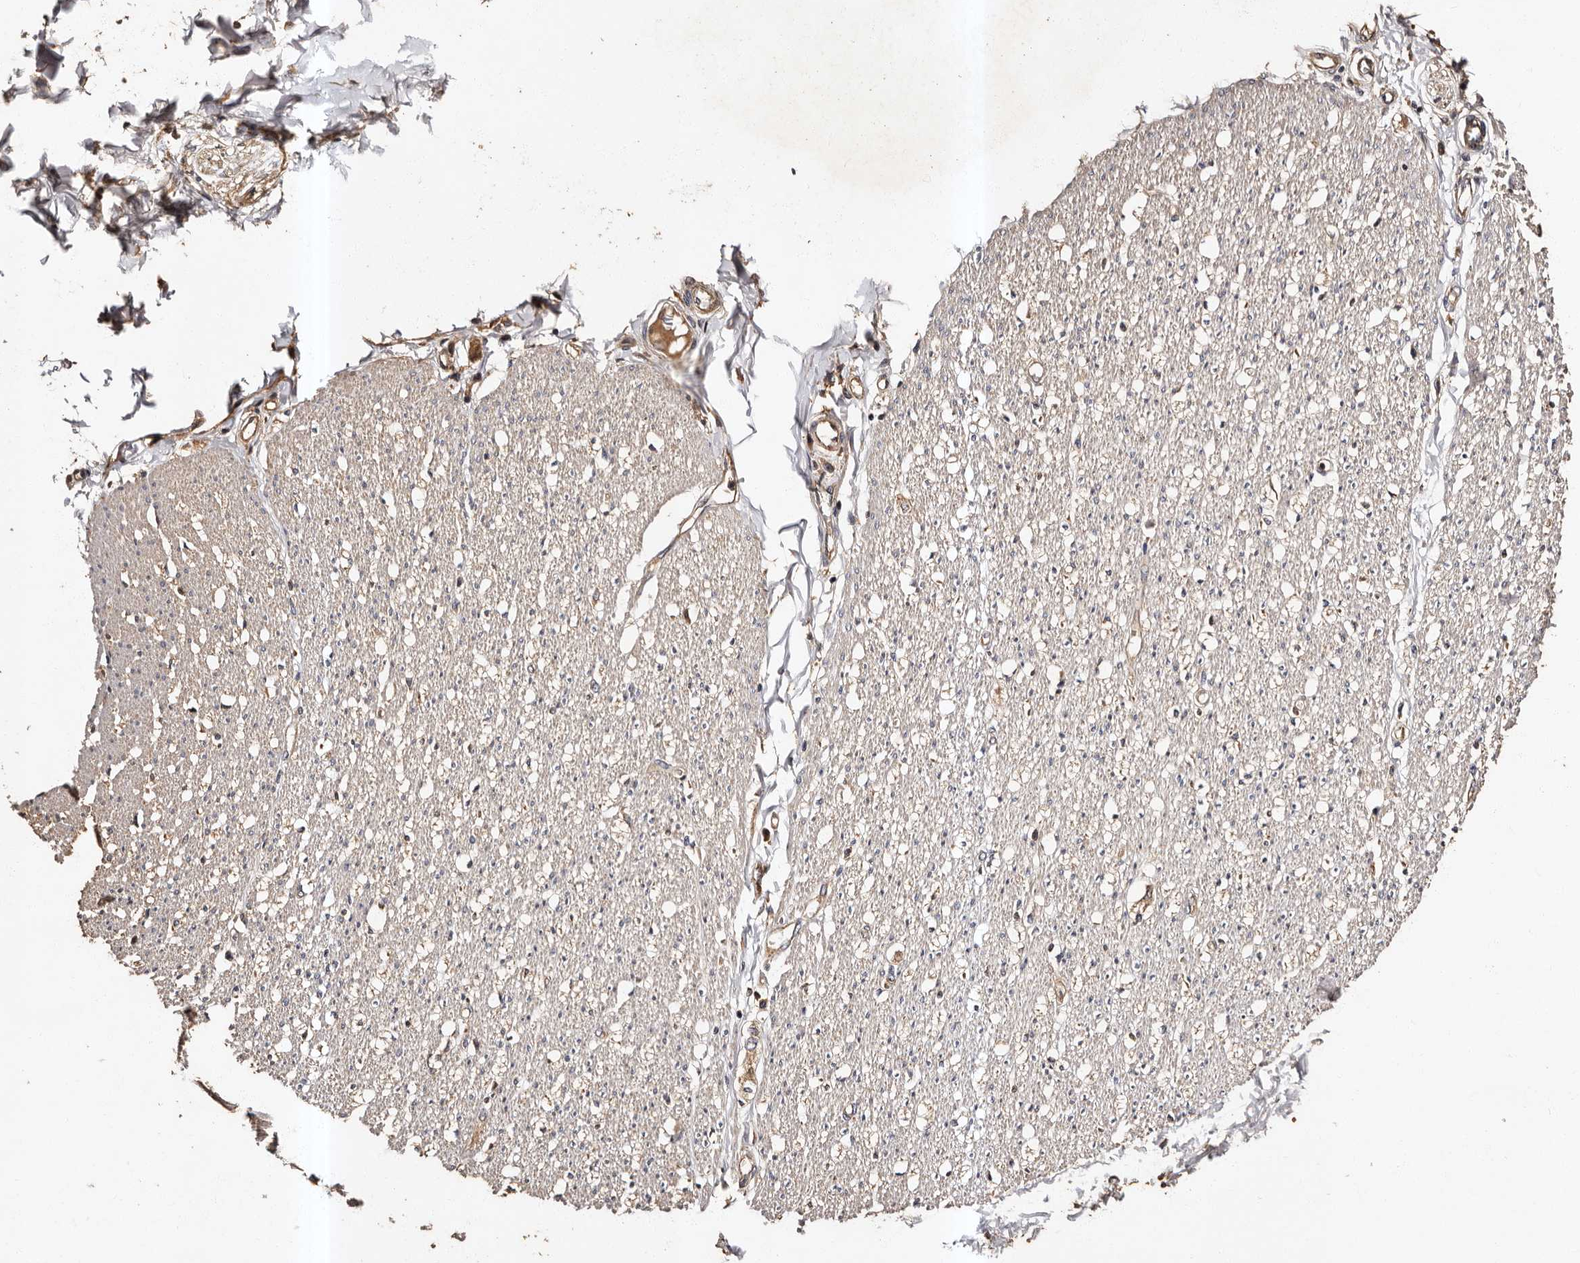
{"staining": {"intensity": "weak", "quantity": "25%-75%", "location": "cytoplasmic/membranous"}, "tissue": "smooth muscle", "cell_type": "Smooth muscle cells", "image_type": "normal", "snomed": [{"axis": "morphology", "description": "Normal tissue, NOS"}, {"axis": "morphology", "description": "Adenocarcinoma, NOS"}, {"axis": "topography", "description": "Colon"}, {"axis": "topography", "description": "Peripheral nerve tissue"}], "caption": "An image showing weak cytoplasmic/membranous expression in approximately 25%-75% of smooth muscle cells in normal smooth muscle, as visualized by brown immunohistochemical staining.", "gene": "ADCK5", "patient": {"sex": "male", "age": 14}}